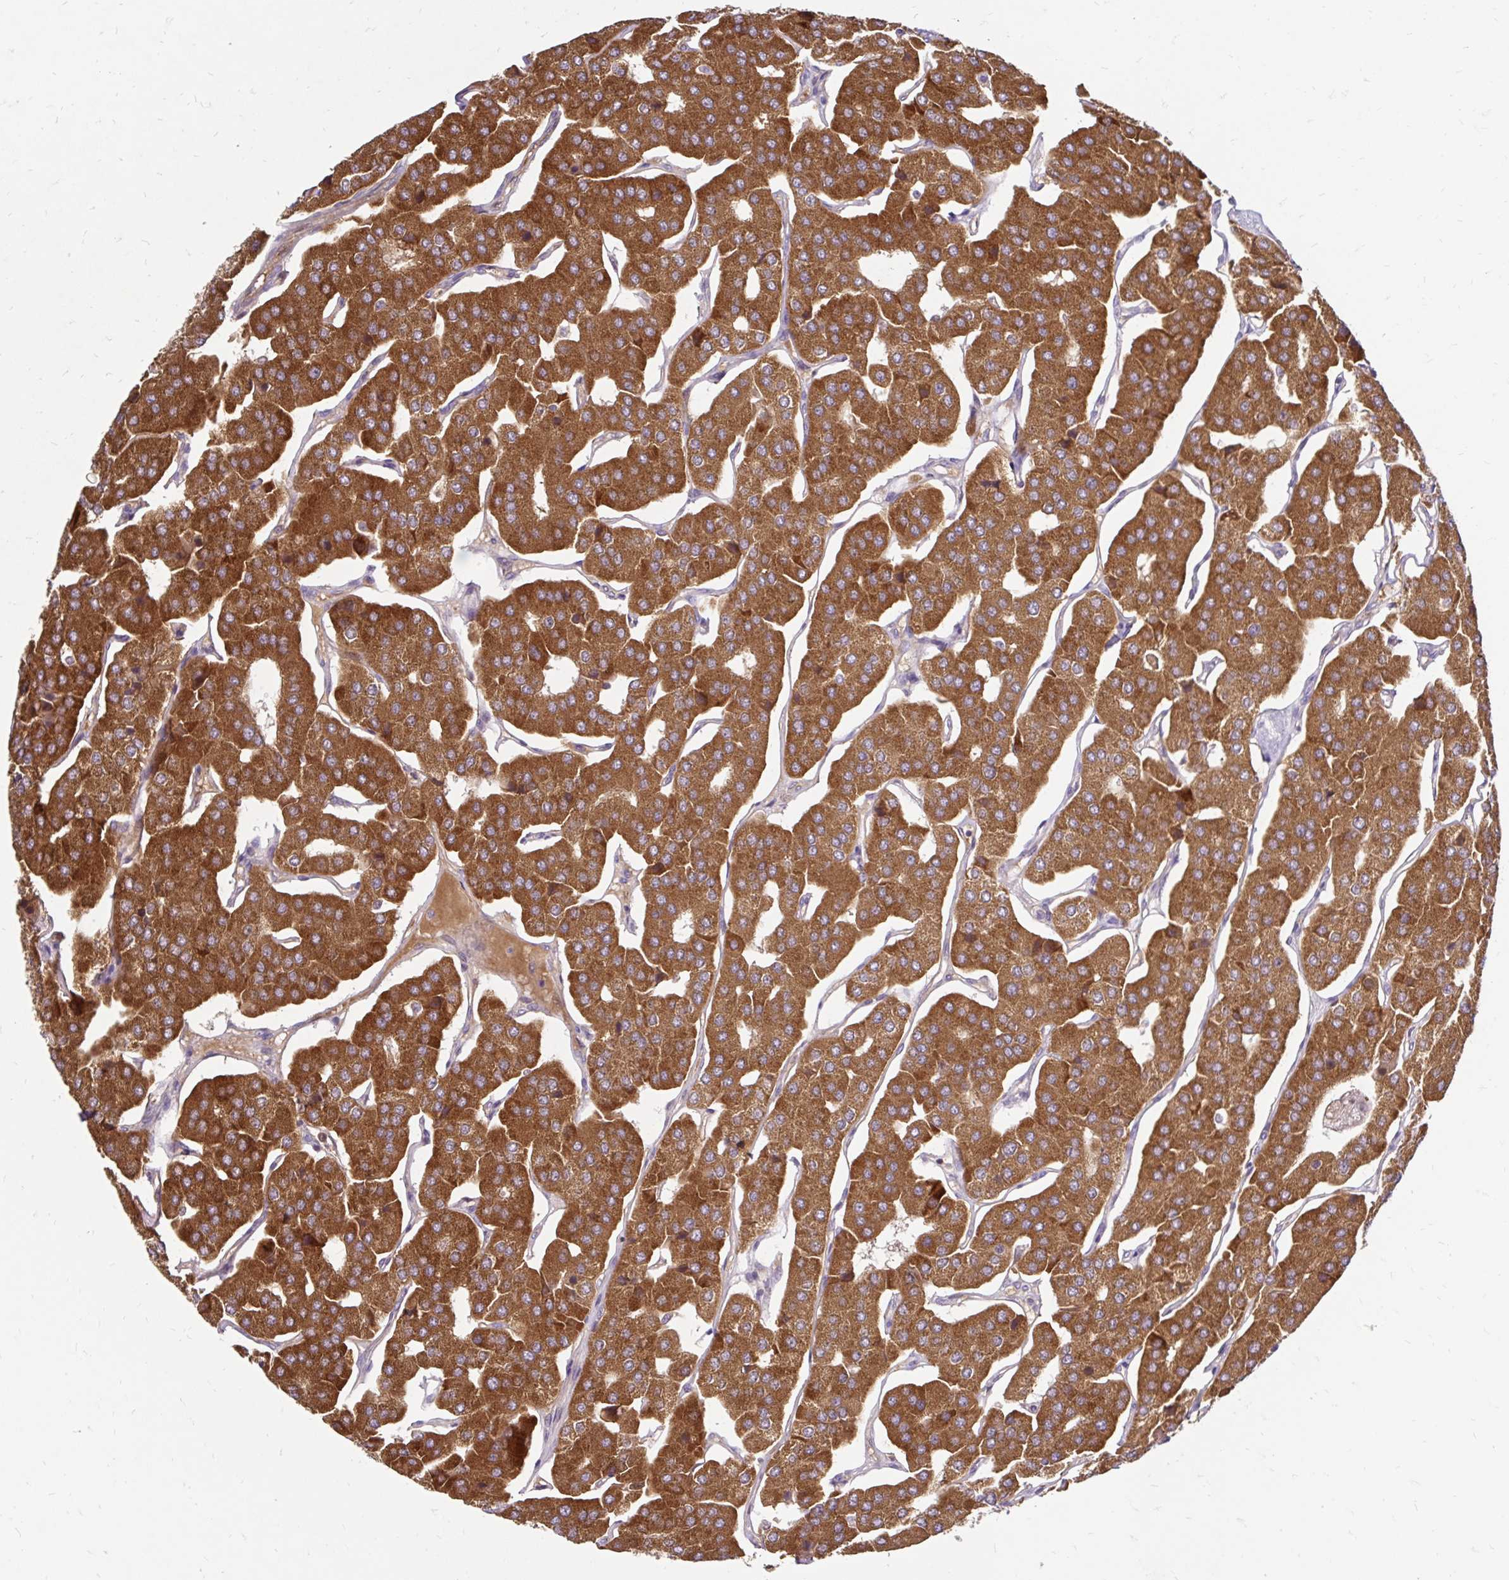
{"staining": {"intensity": "strong", "quantity": ">75%", "location": "cytoplasmic/membranous"}, "tissue": "parathyroid gland", "cell_type": "Glandular cells", "image_type": "normal", "snomed": [{"axis": "morphology", "description": "Normal tissue, NOS"}, {"axis": "morphology", "description": "Adenoma, NOS"}, {"axis": "topography", "description": "Parathyroid gland"}], "caption": "Parathyroid gland stained with DAB IHC exhibits high levels of strong cytoplasmic/membranous staining in about >75% of glandular cells.", "gene": "ARHGEF37", "patient": {"sex": "female", "age": 86}}